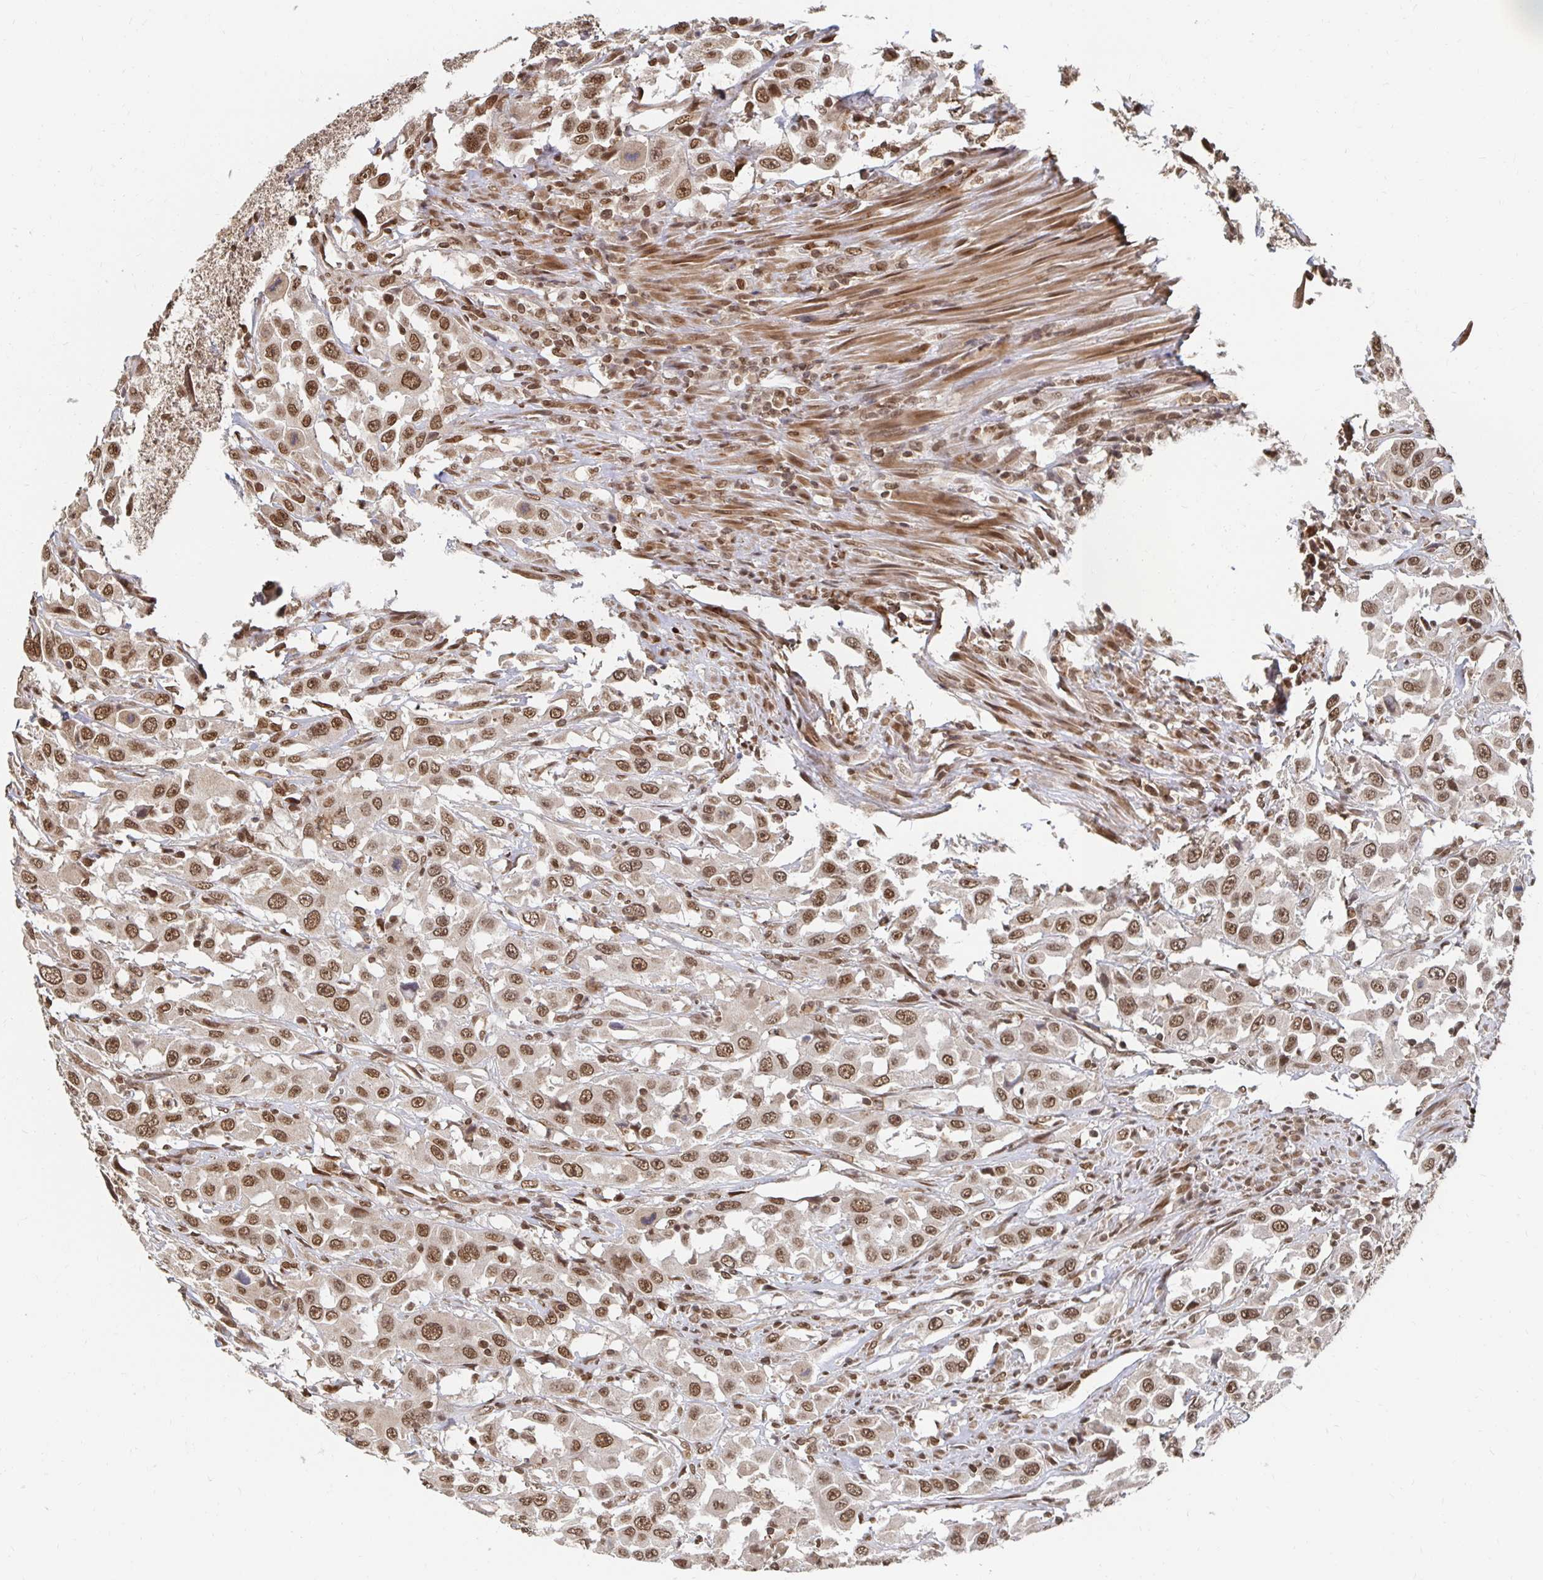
{"staining": {"intensity": "moderate", "quantity": ">75%", "location": "nuclear"}, "tissue": "urothelial cancer", "cell_type": "Tumor cells", "image_type": "cancer", "snomed": [{"axis": "morphology", "description": "Urothelial carcinoma, High grade"}, {"axis": "topography", "description": "Urinary bladder"}], "caption": "Immunohistochemical staining of urothelial cancer demonstrates moderate nuclear protein expression in about >75% of tumor cells.", "gene": "GTF3C6", "patient": {"sex": "male", "age": 61}}